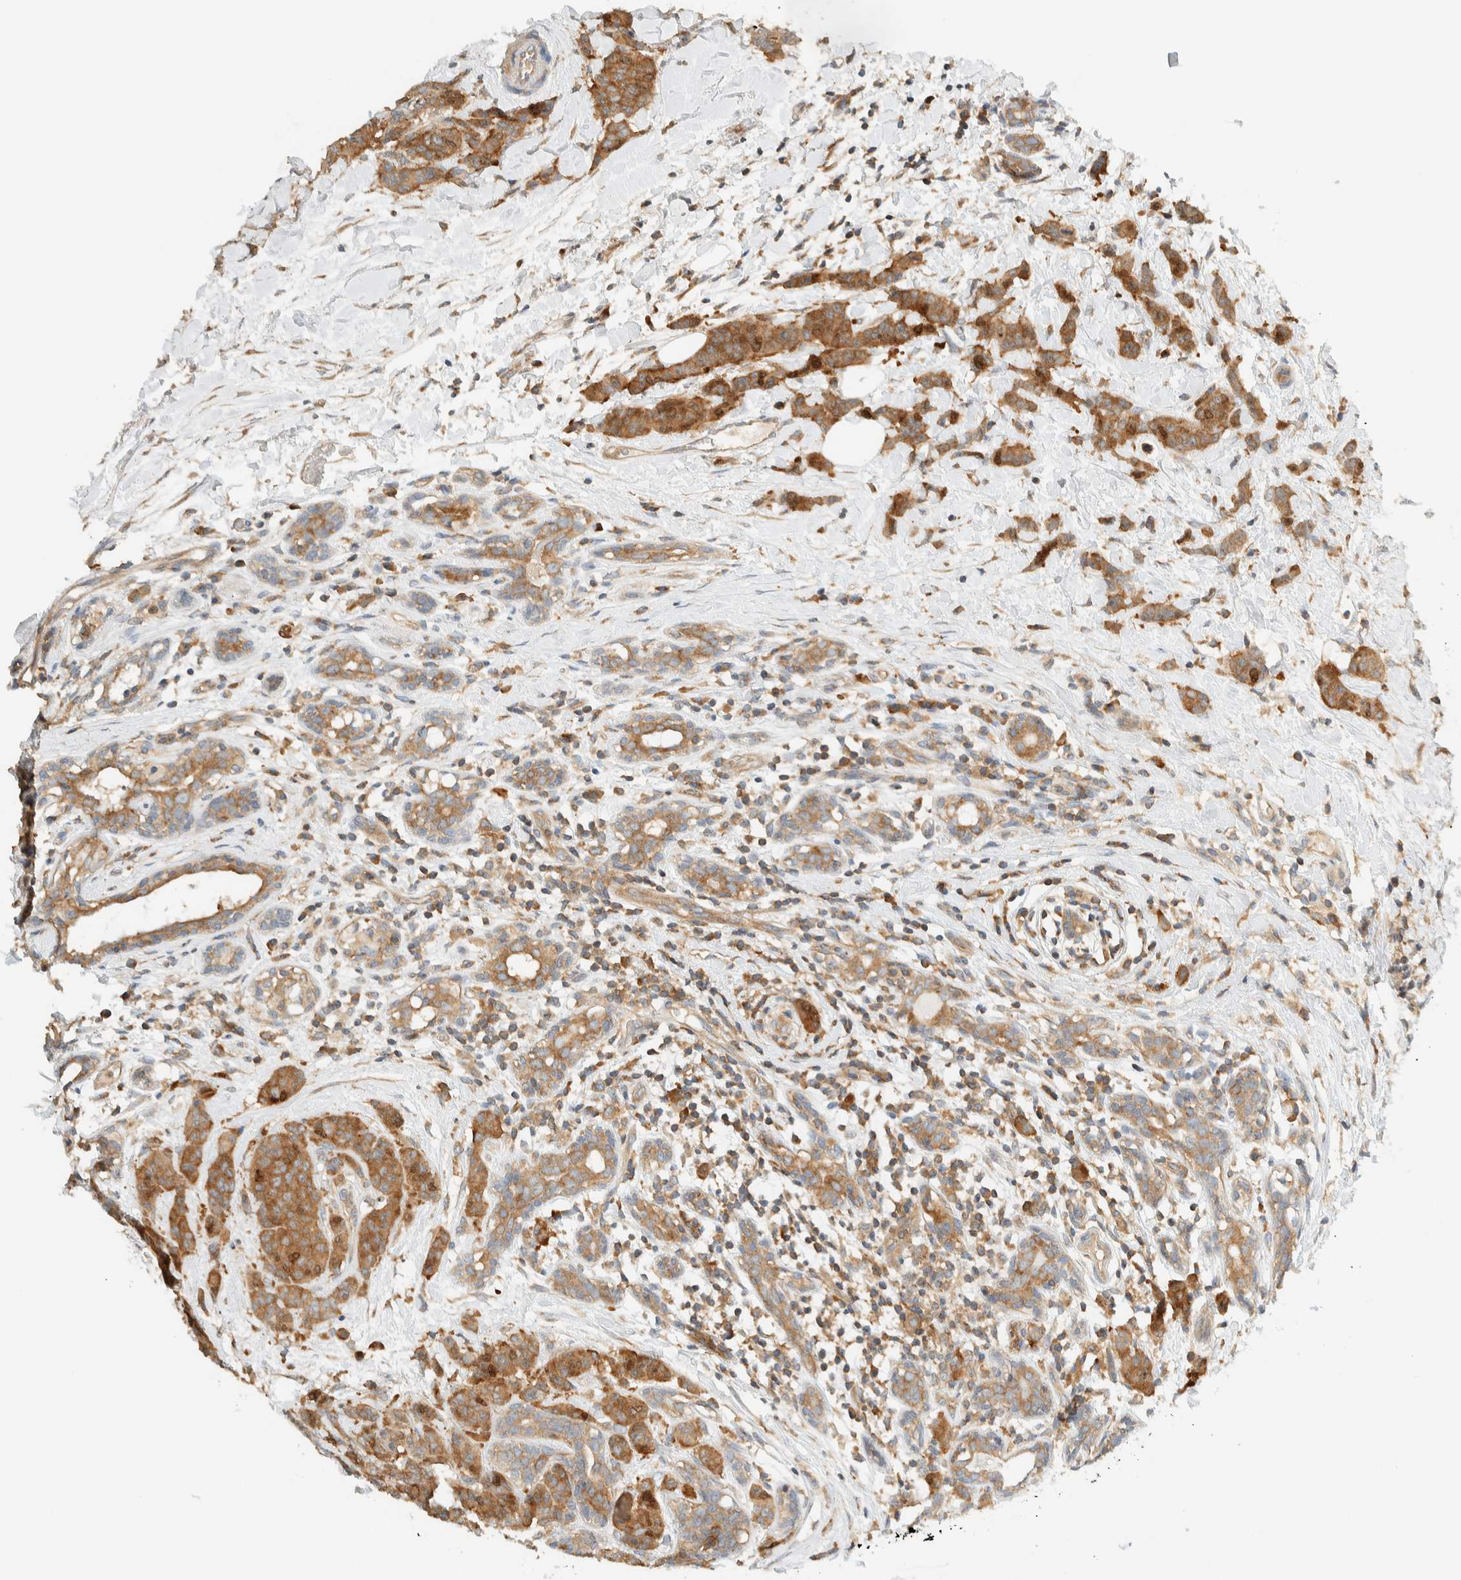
{"staining": {"intensity": "moderate", "quantity": ">75%", "location": "cytoplasmic/membranous"}, "tissue": "breast cancer", "cell_type": "Tumor cells", "image_type": "cancer", "snomed": [{"axis": "morphology", "description": "Normal tissue, NOS"}, {"axis": "morphology", "description": "Duct carcinoma"}, {"axis": "topography", "description": "Breast"}], "caption": "Protein expression by immunohistochemistry (IHC) demonstrates moderate cytoplasmic/membranous expression in approximately >75% of tumor cells in breast cancer (infiltrating ductal carcinoma).", "gene": "ARFGEF1", "patient": {"sex": "female", "age": 40}}